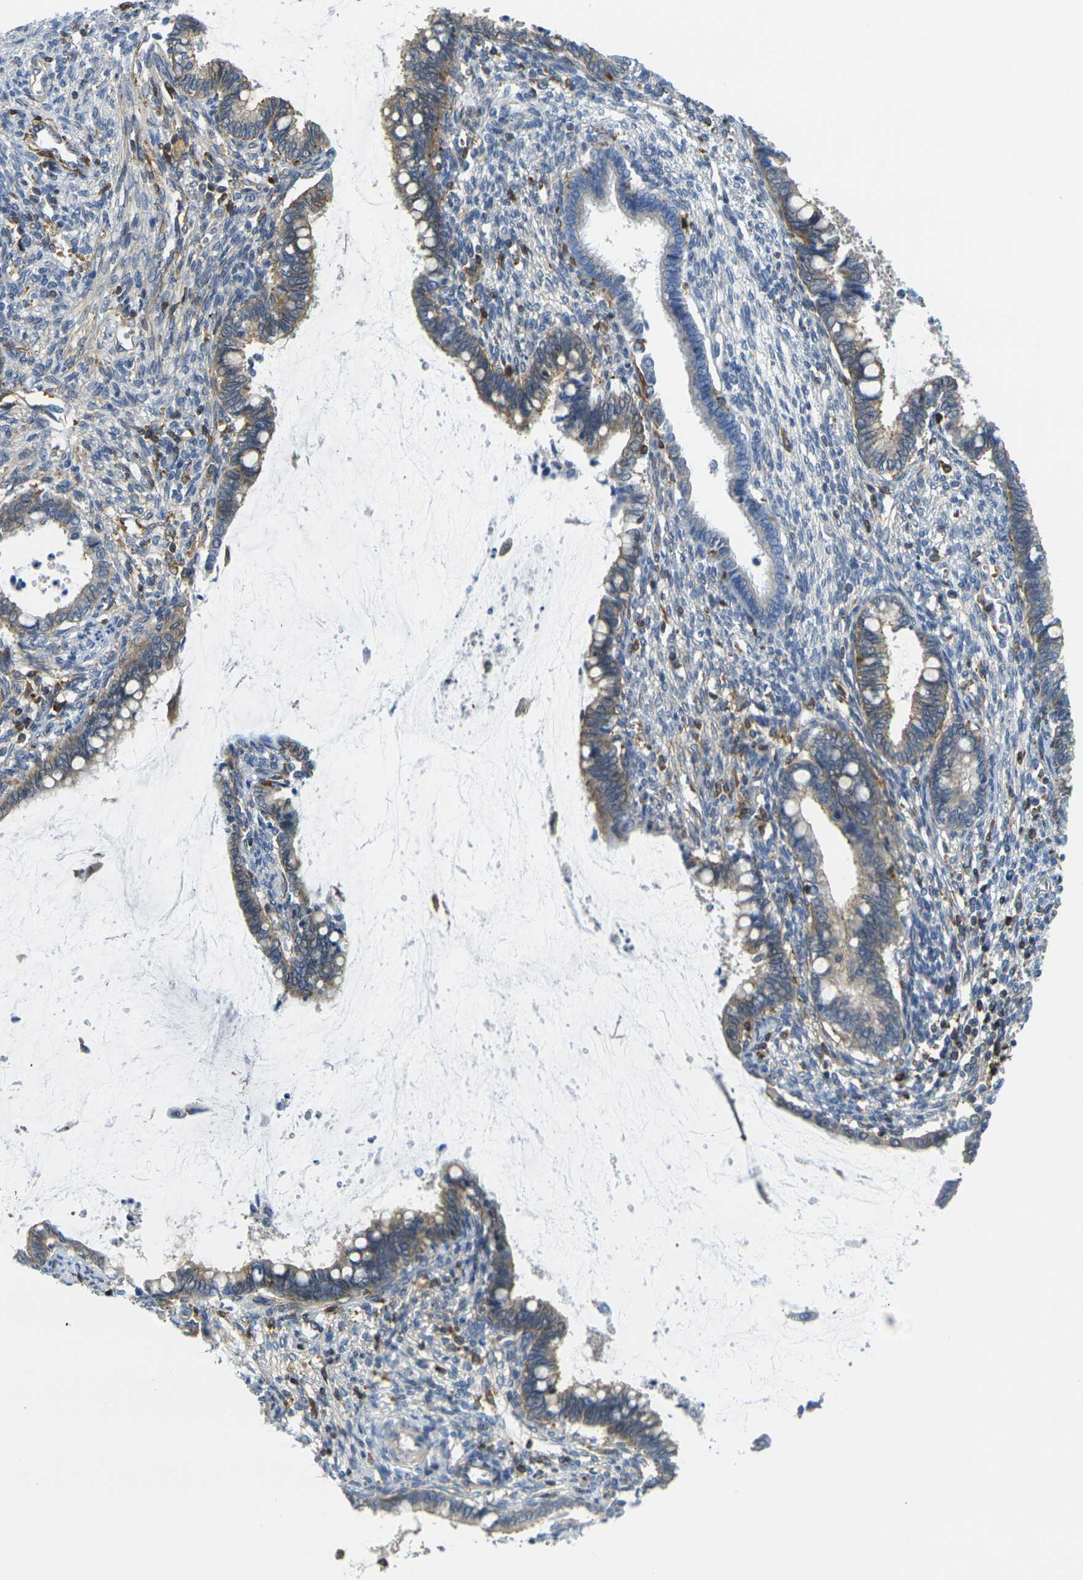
{"staining": {"intensity": "moderate", "quantity": ">75%", "location": "cytoplasmic/membranous"}, "tissue": "cervical cancer", "cell_type": "Tumor cells", "image_type": "cancer", "snomed": [{"axis": "morphology", "description": "Adenocarcinoma, NOS"}, {"axis": "topography", "description": "Cervix"}], "caption": "The histopathology image displays staining of cervical cancer (adenocarcinoma), revealing moderate cytoplasmic/membranous protein expression (brown color) within tumor cells.", "gene": "LASP1", "patient": {"sex": "female", "age": 44}}